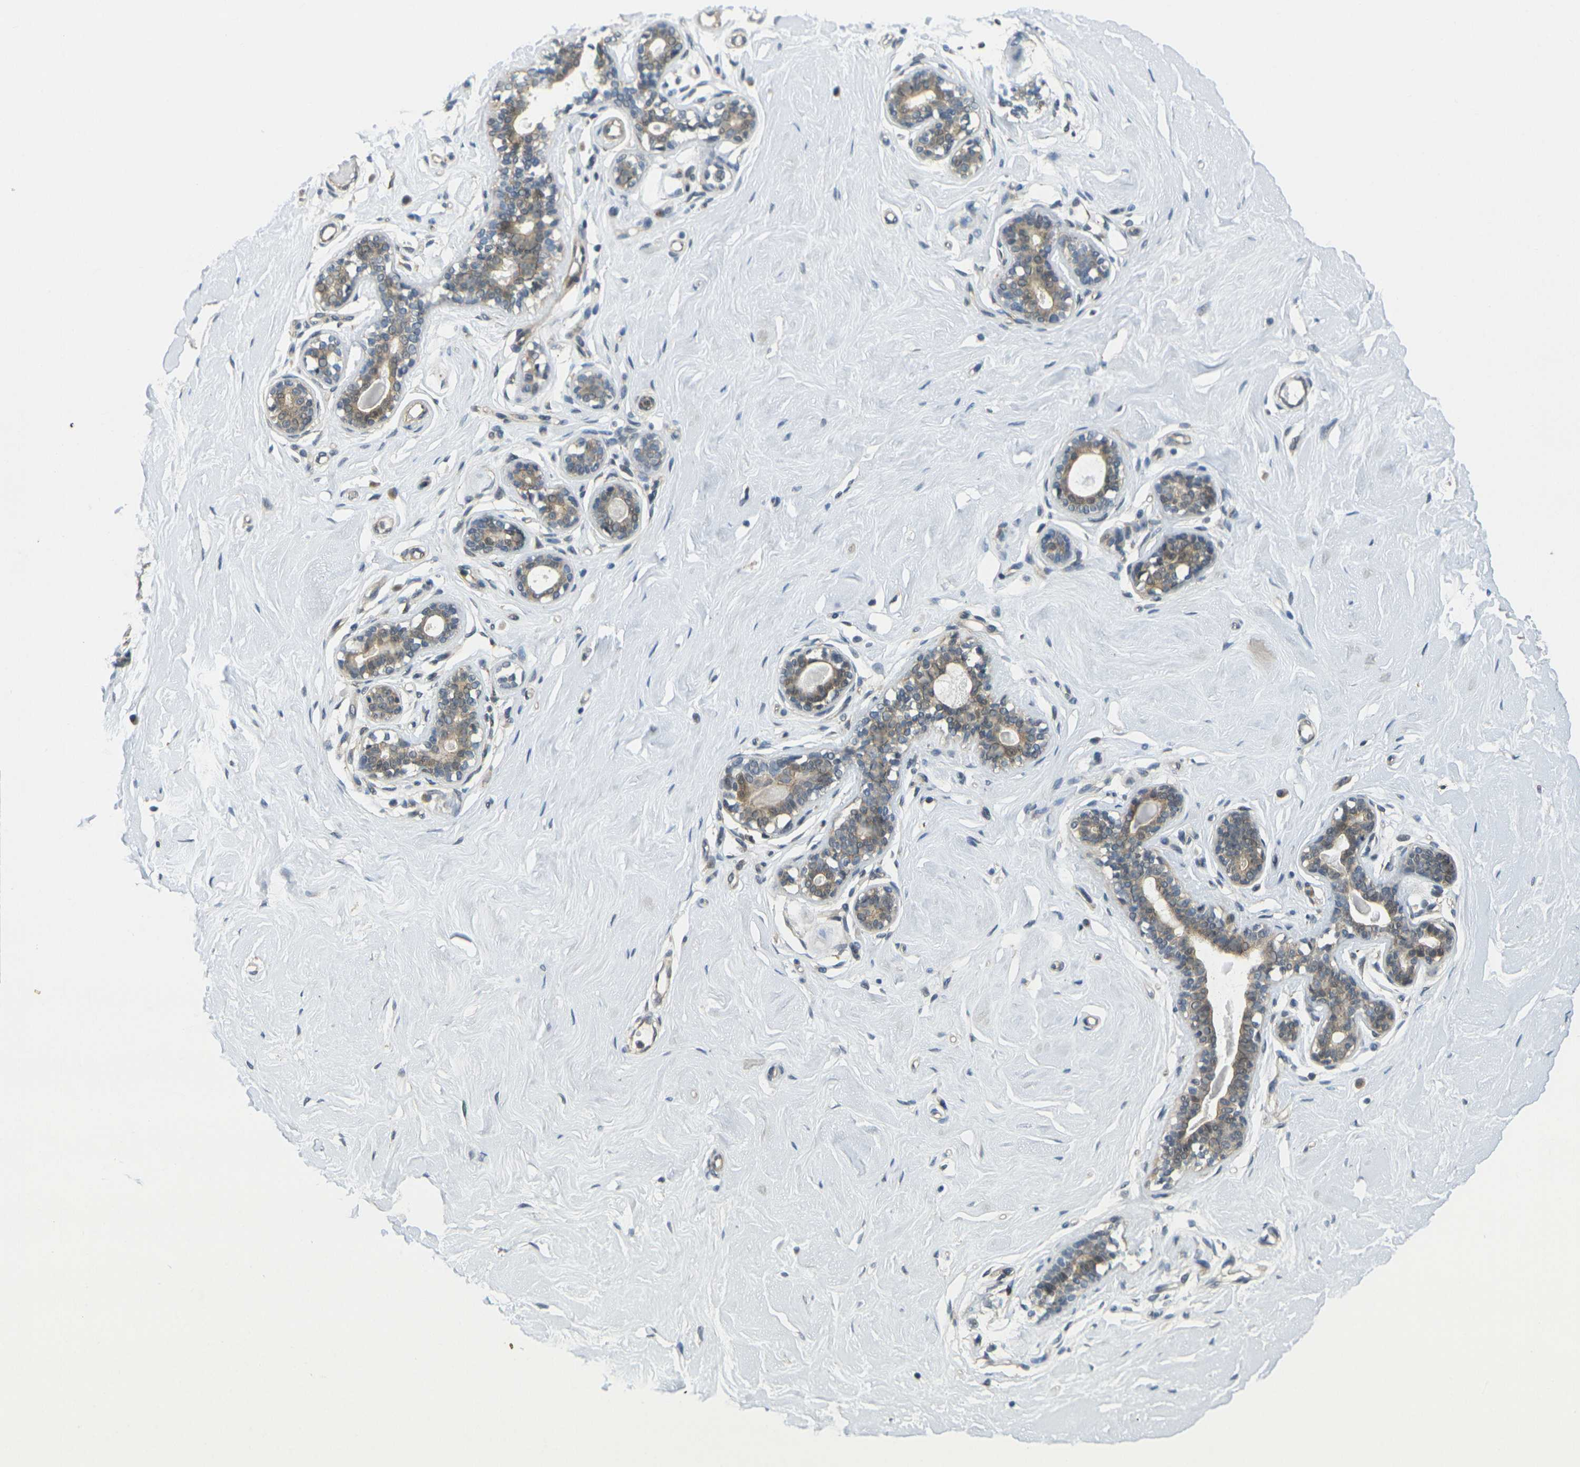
{"staining": {"intensity": "negative", "quantity": "none", "location": "none"}, "tissue": "breast", "cell_type": "Adipocytes", "image_type": "normal", "snomed": [{"axis": "morphology", "description": "Normal tissue, NOS"}, {"axis": "topography", "description": "Breast"}], "caption": "Image shows no significant protein expression in adipocytes of normal breast.", "gene": "KCTD10", "patient": {"sex": "female", "age": 23}}